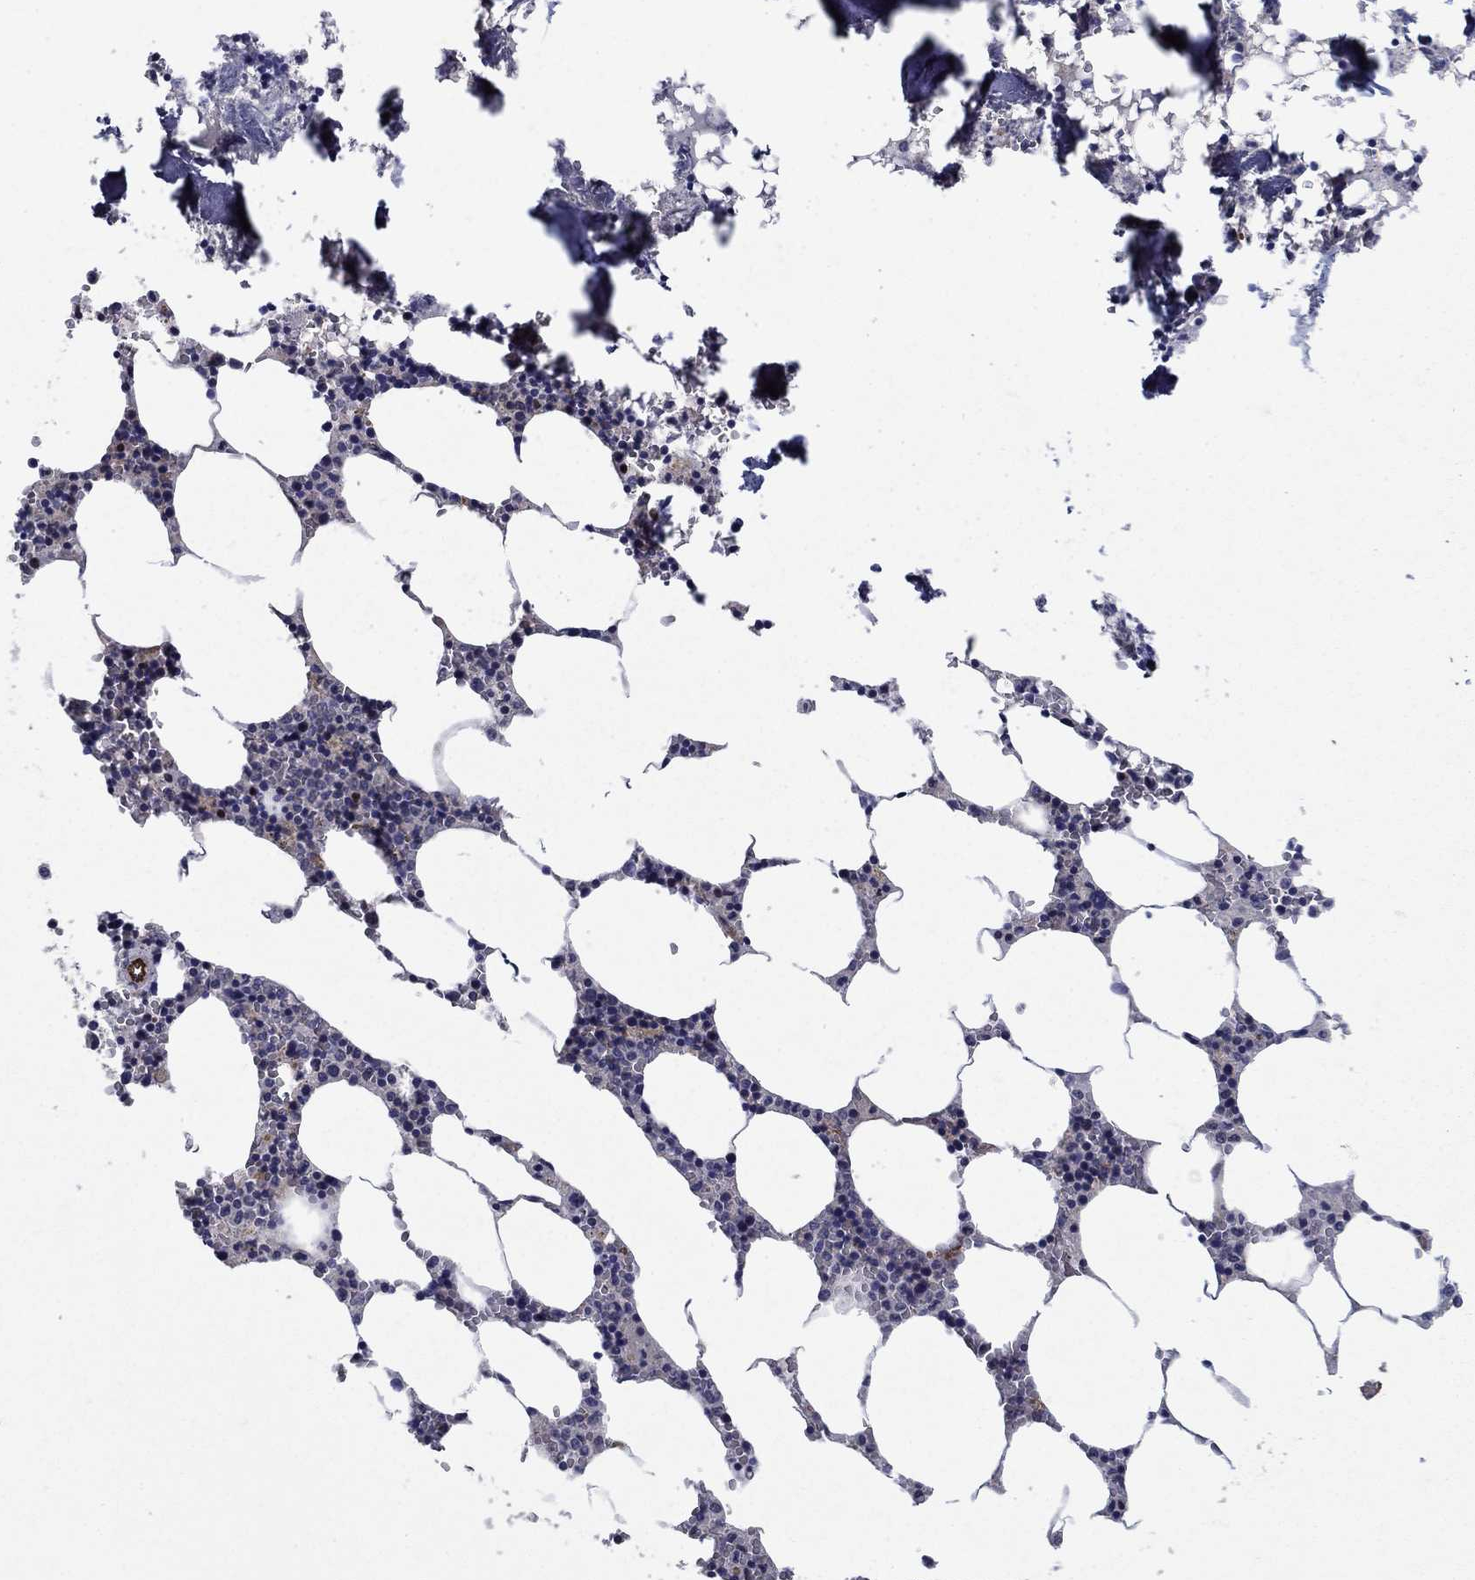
{"staining": {"intensity": "strong", "quantity": "<25%", "location": "cytoplasmic/membranous"}, "tissue": "bone marrow", "cell_type": "Hematopoietic cells", "image_type": "normal", "snomed": [{"axis": "morphology", "description": "Normal tissue, NOS"}, {"axis": "topography", "description": "Bone marrow"}], "caption": "Immunohistochemistry of benign bone marrow shows medium levels of strong cytoplasmic/membranous staining in approximately <25% of hematopoietic cells.", "gene": "SLC7A1", "patient": {"sex": "female", "age": 64}}